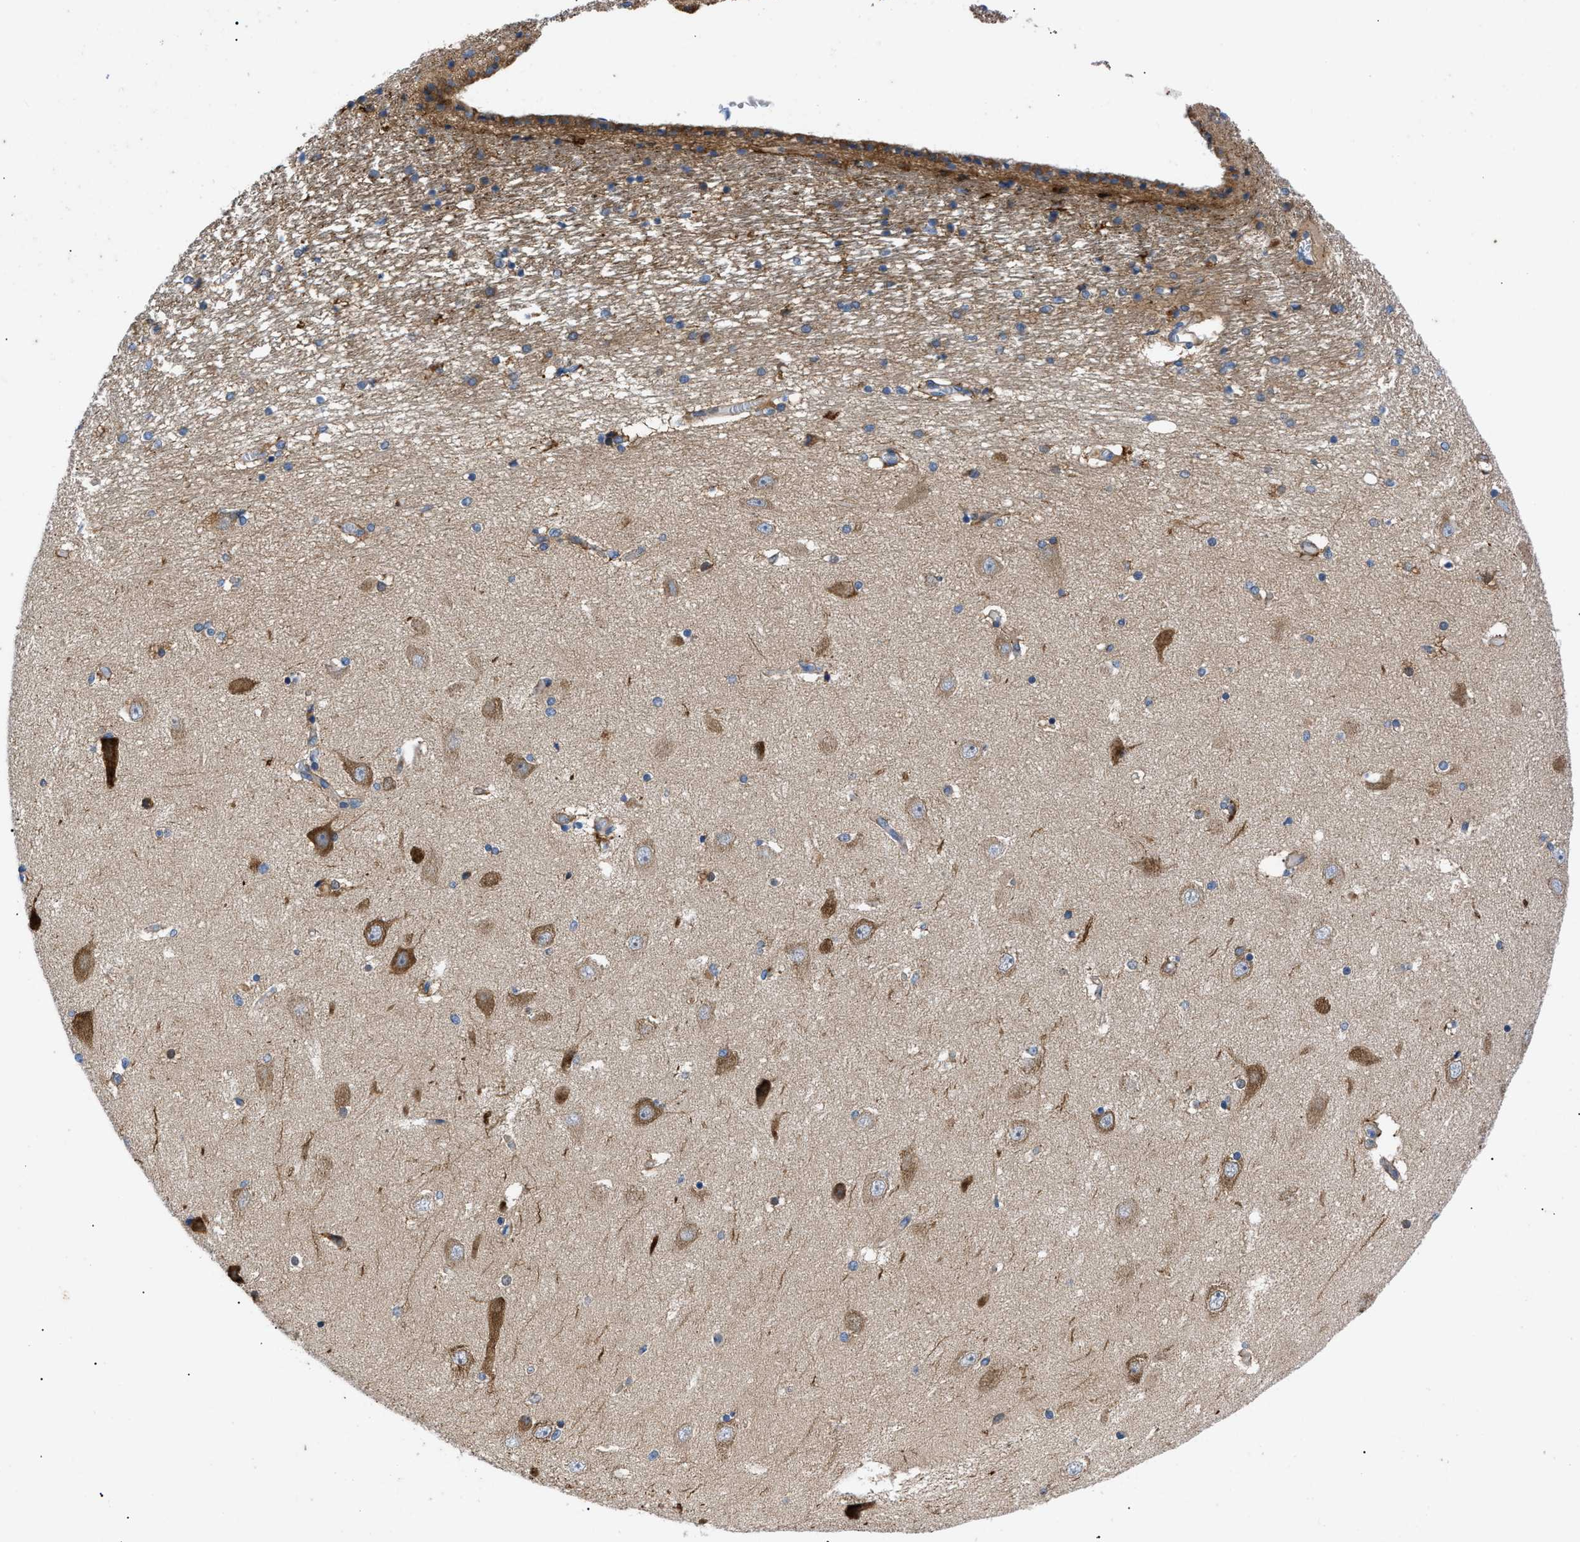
{"staining": {"intensity": "moderate", "quantity": "<25%", "location": "cytoplasmic/membranous"}, "tissue": "hippocampus", "cell_type": "Glial cells", "image_type": "normal", "snomed": [{"axis": "morphology", "description": "Normal tissue, NOS"}, {"axis": "topography", "description": "Hippocampus"}], "caption": "Immunohistochemical staining of benign hippocampus demonstrates <25% levels of moderate cytoplasmic/membranous protein expression in approximately <25% of glial cells. Immunohistochemistry (ihc) stains the protein of interest in brown and the nuclei are stained blue.", "gene": "HSPB8", "patient": {"sex": "female", "age": 54}}